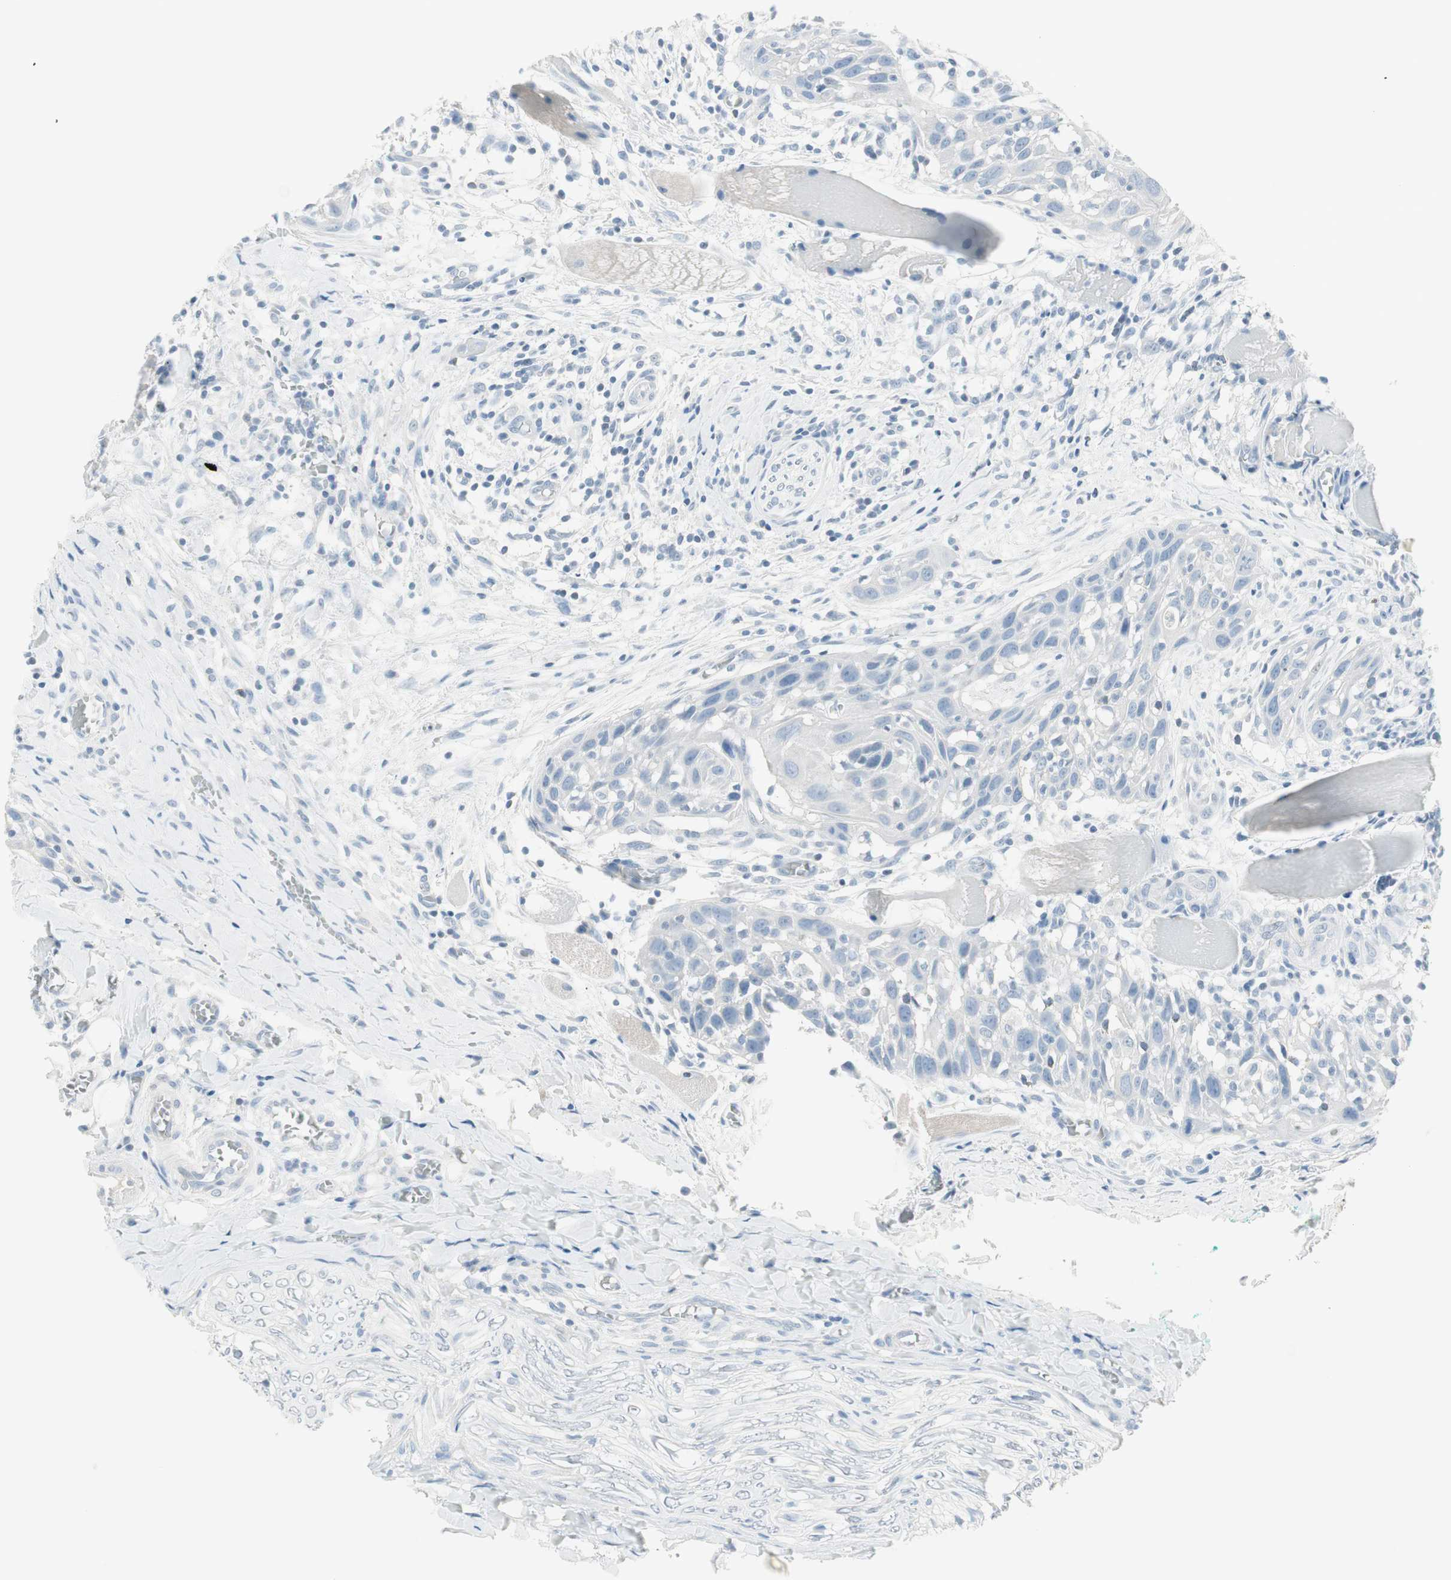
{"staining": {"intensity": "negative", "quantity": "none", "location": "none"}, "tissue": "head and neck cancer", "cell_type": "Tumor cells", "image_type": "cancer", "snomed": [{"axis": "morphology", "description": "Normal tissue, NOS"}, {"axis": "morphology", "description": "Squamous cell carcinoma, NOS"}, {"axis": "topography", "description": "Oral tissue"}, {"axis": "topography", "description": "Head-Neck"}], "caption": "Human head and neck squamous cell carcinoma stained for a protein using immunohistochemistry exhibits no positivity in tumor cells.", "gene": "ITLN2", "patient": {"sex": "female", "age": 50}}